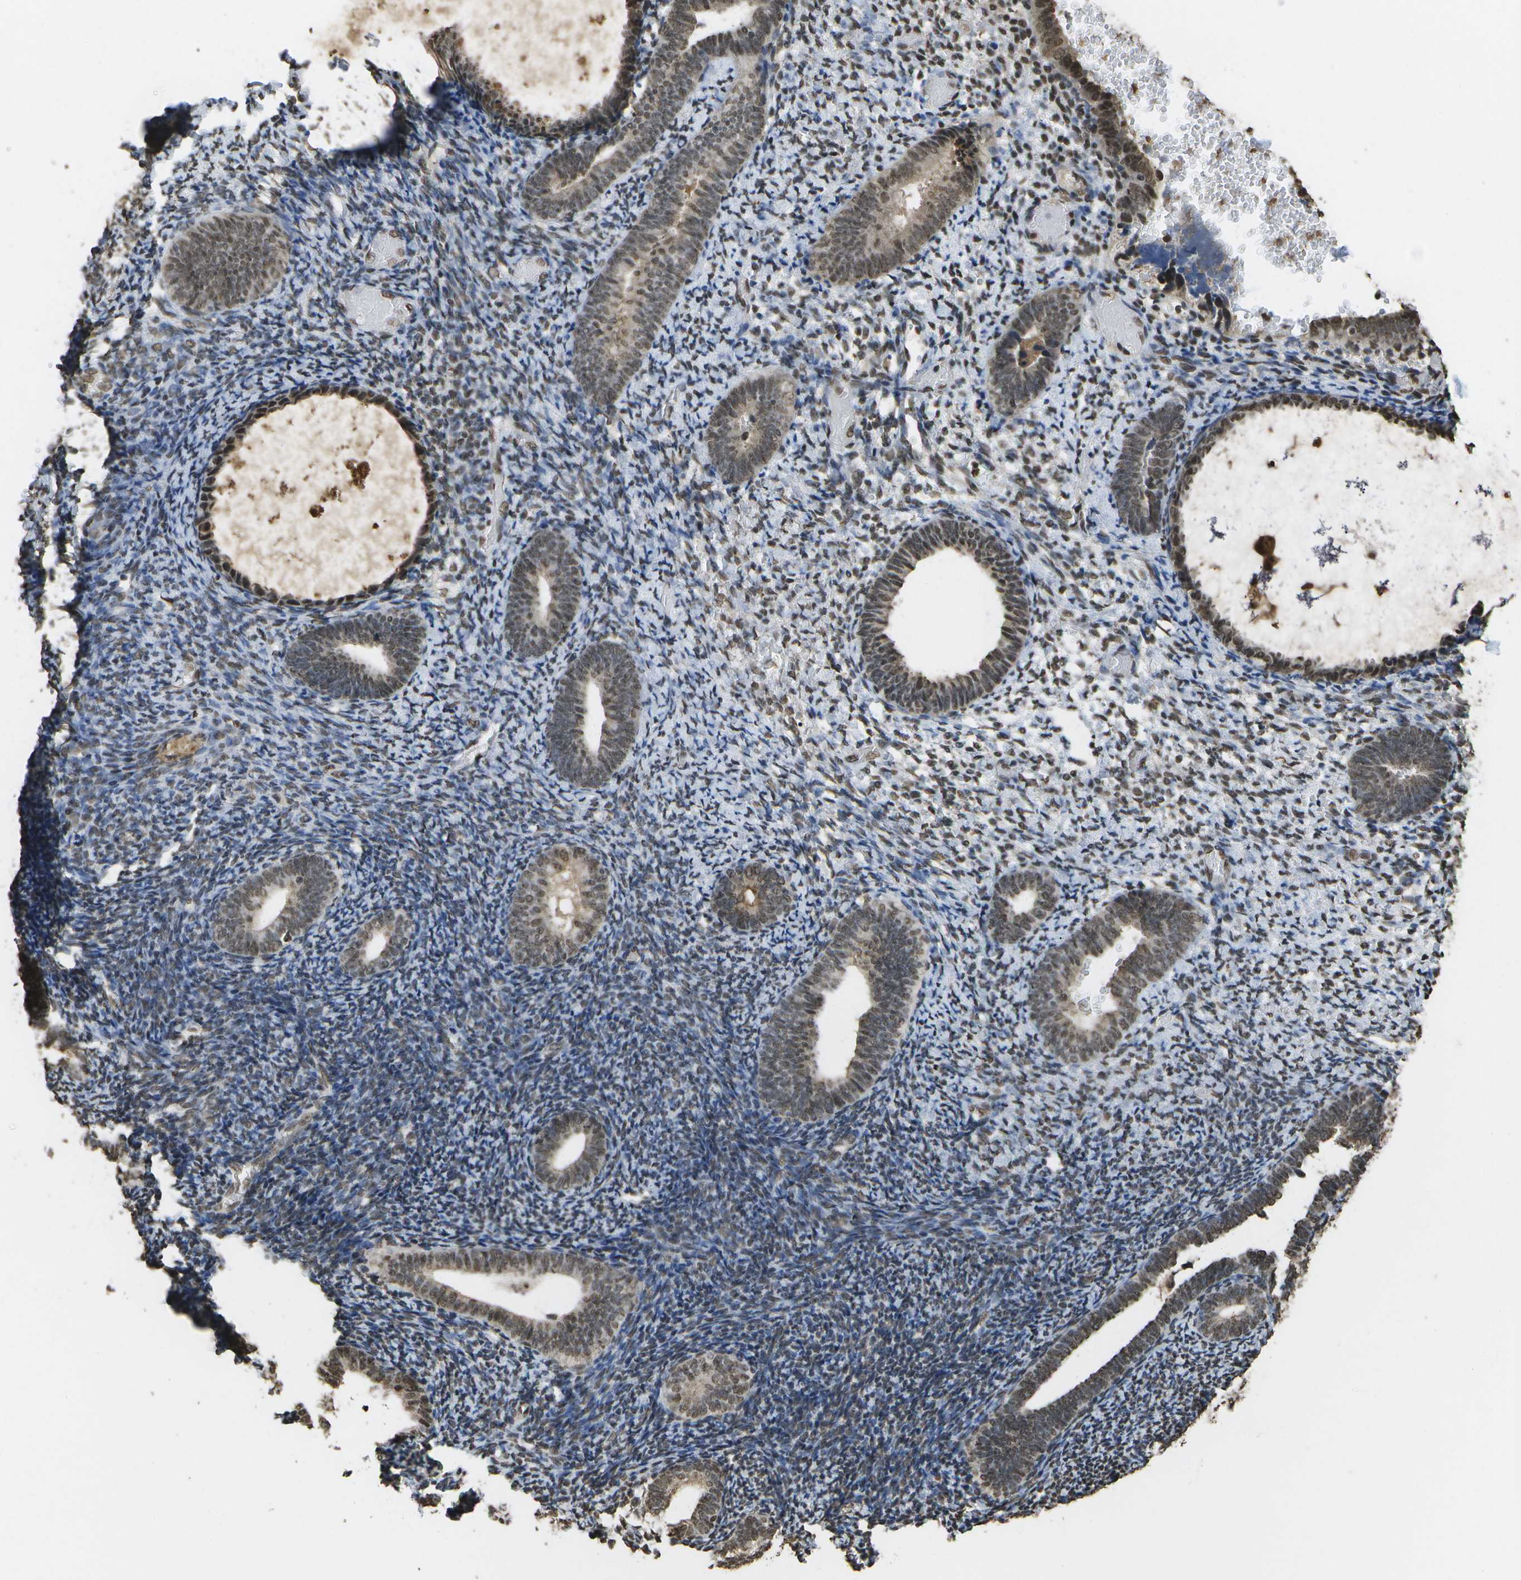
{"staining": {"intensity": "moderate", "quantity": "<25%", "location": "nuclear"}, "tissue": "endometrium", "cell_type": "Cells in endometrial stroma", "image_type": "normal", "snomed": [{"axis": "morphology", "description": "Normal tissue, NOS"}, {"axis": "topography", "description": "Endometrium"}], "caption": "Endometrium stained with immunohistochemistry demonstrates moderate nuclear staining in about <25% of cells in endometrial stroma.", "gene": "SPEN", "patient": {"sex": "female", "age": 66}}